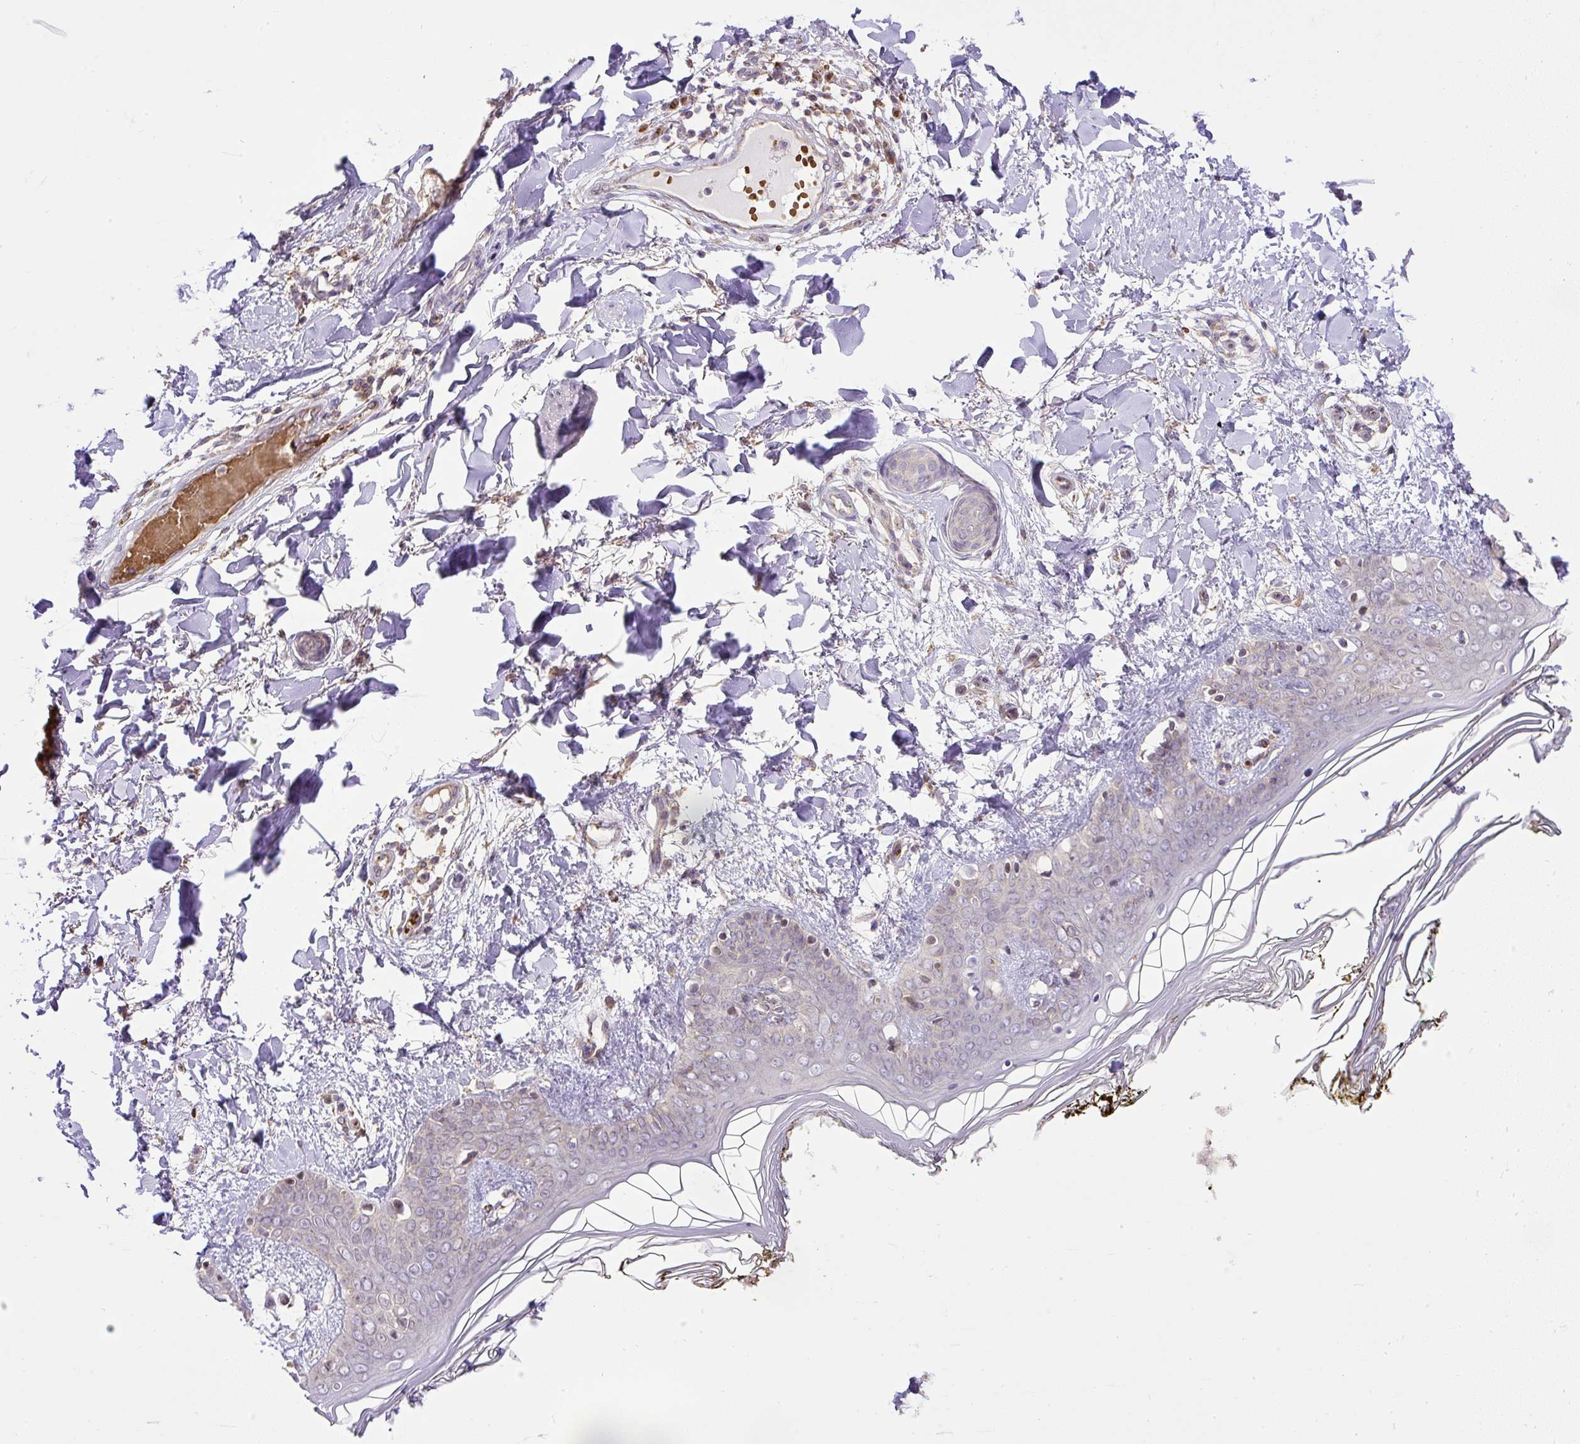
{"staining": {"intensity": "weak", "quantity": ">75%", "location": "cytoplasmic/membranous"}, "tissue": "skin", "cell_type": "Fibroblasts", "image_type": "normal", "snomed": [{"axis": "morphology", "description": "Normal tissue, NOS"}, {"axis": "topography", "description": "Skin"}], "caption": "A micrograph showing weak cytoplasmic/membranous staining in about >75% of fibroblasts in unremarkable skin, as visualized by brown immunohistochemical staining.", "gene": "SMC4", "patient": {"sex": "female", "age": 34}}